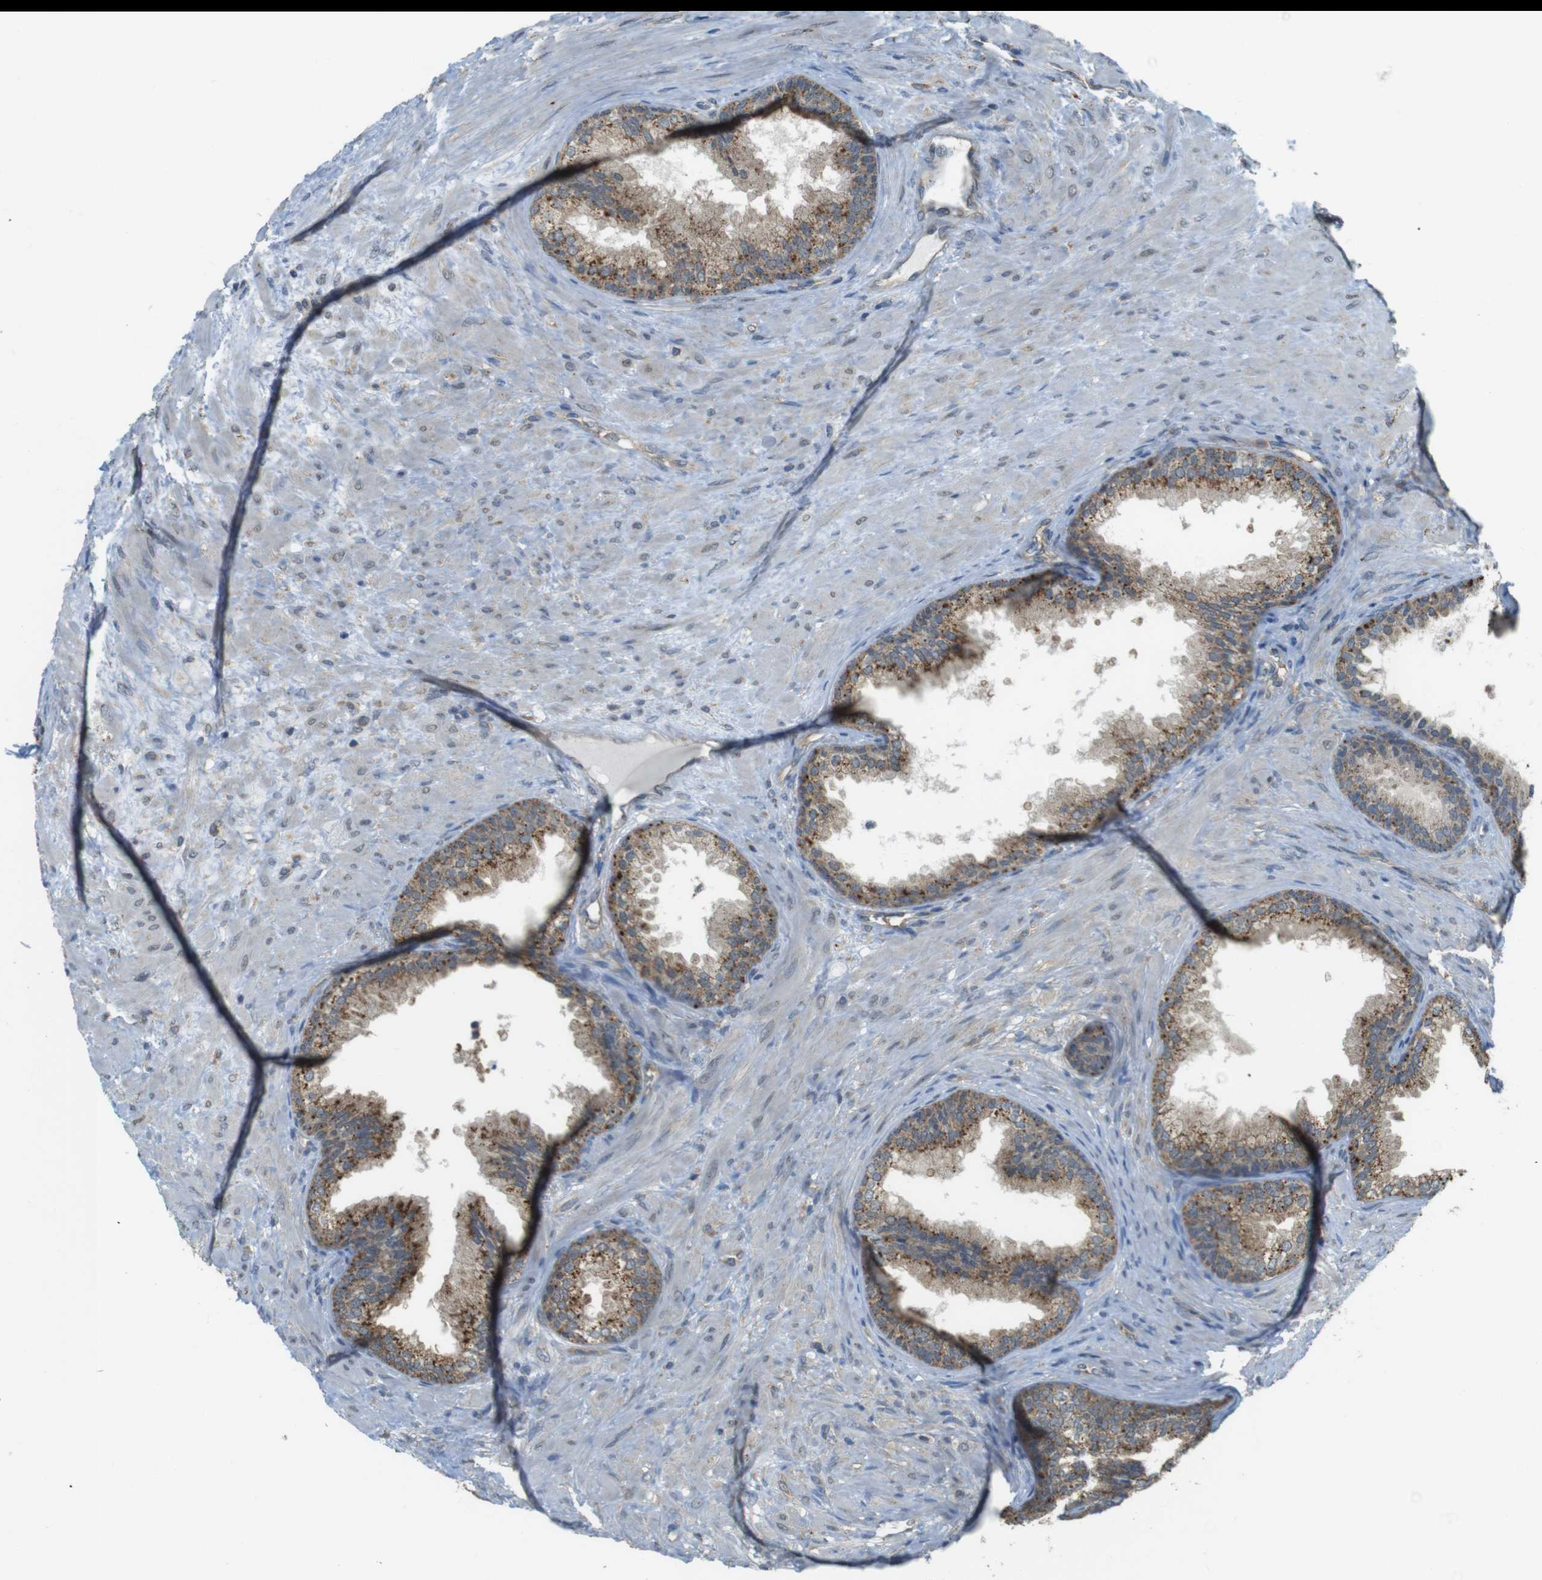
{"staining": {"intensity": "moderate", "quantity": ">75%", "location": "cytoplasmic/membranous"}, "tissue": "prostate", "cell_type": "Glandular cells", "image_type": "normal", "snomed": [{"axis": "morphology", "description": "Normal tissue, NOS"}, {"axis": "topography", "description": "Prostate"}], "caption": "DAB immunohistochemical staining of normal human prostate shows moderate cytoplasmic/membranous protein expression in approximately >75% of glandular cells.", "gene": "BRI3BP", "patient": {"sex": "male", "age": 76}}